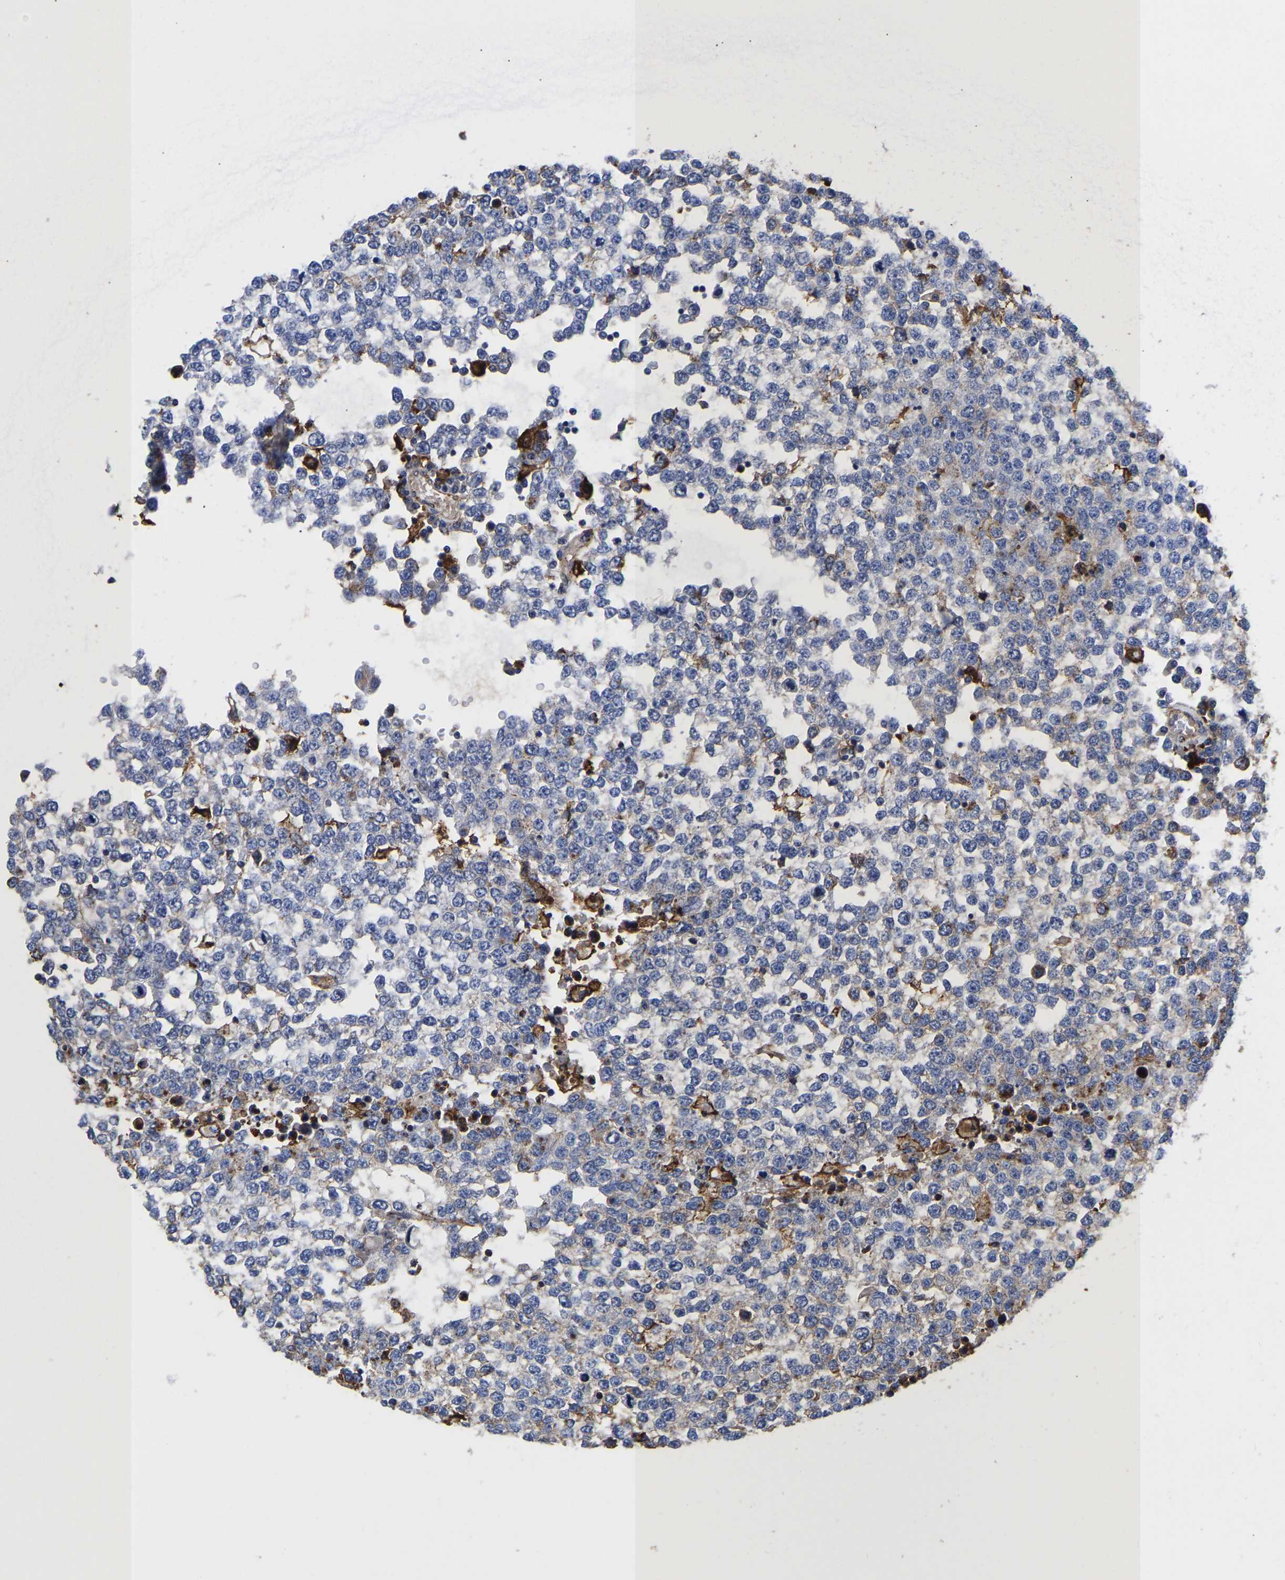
{"staining": {"intensity": "negative", "quantity": "none", "location": "none"}, "tissue": "testis cancer", "cell_type": "Tumor cells", "image_type": "cancer", "snomed": [{"axis": "morphology", "description": "Seminoma, NOS"}, {"axis": "topography", "description": "Testis"}], "caption": "Tumor cells are negative for protein expression in human seminoma (testis). Nuclei are stained in blue.", "gene": "LIF", "patient": {"sex": "male", "age": 65}}